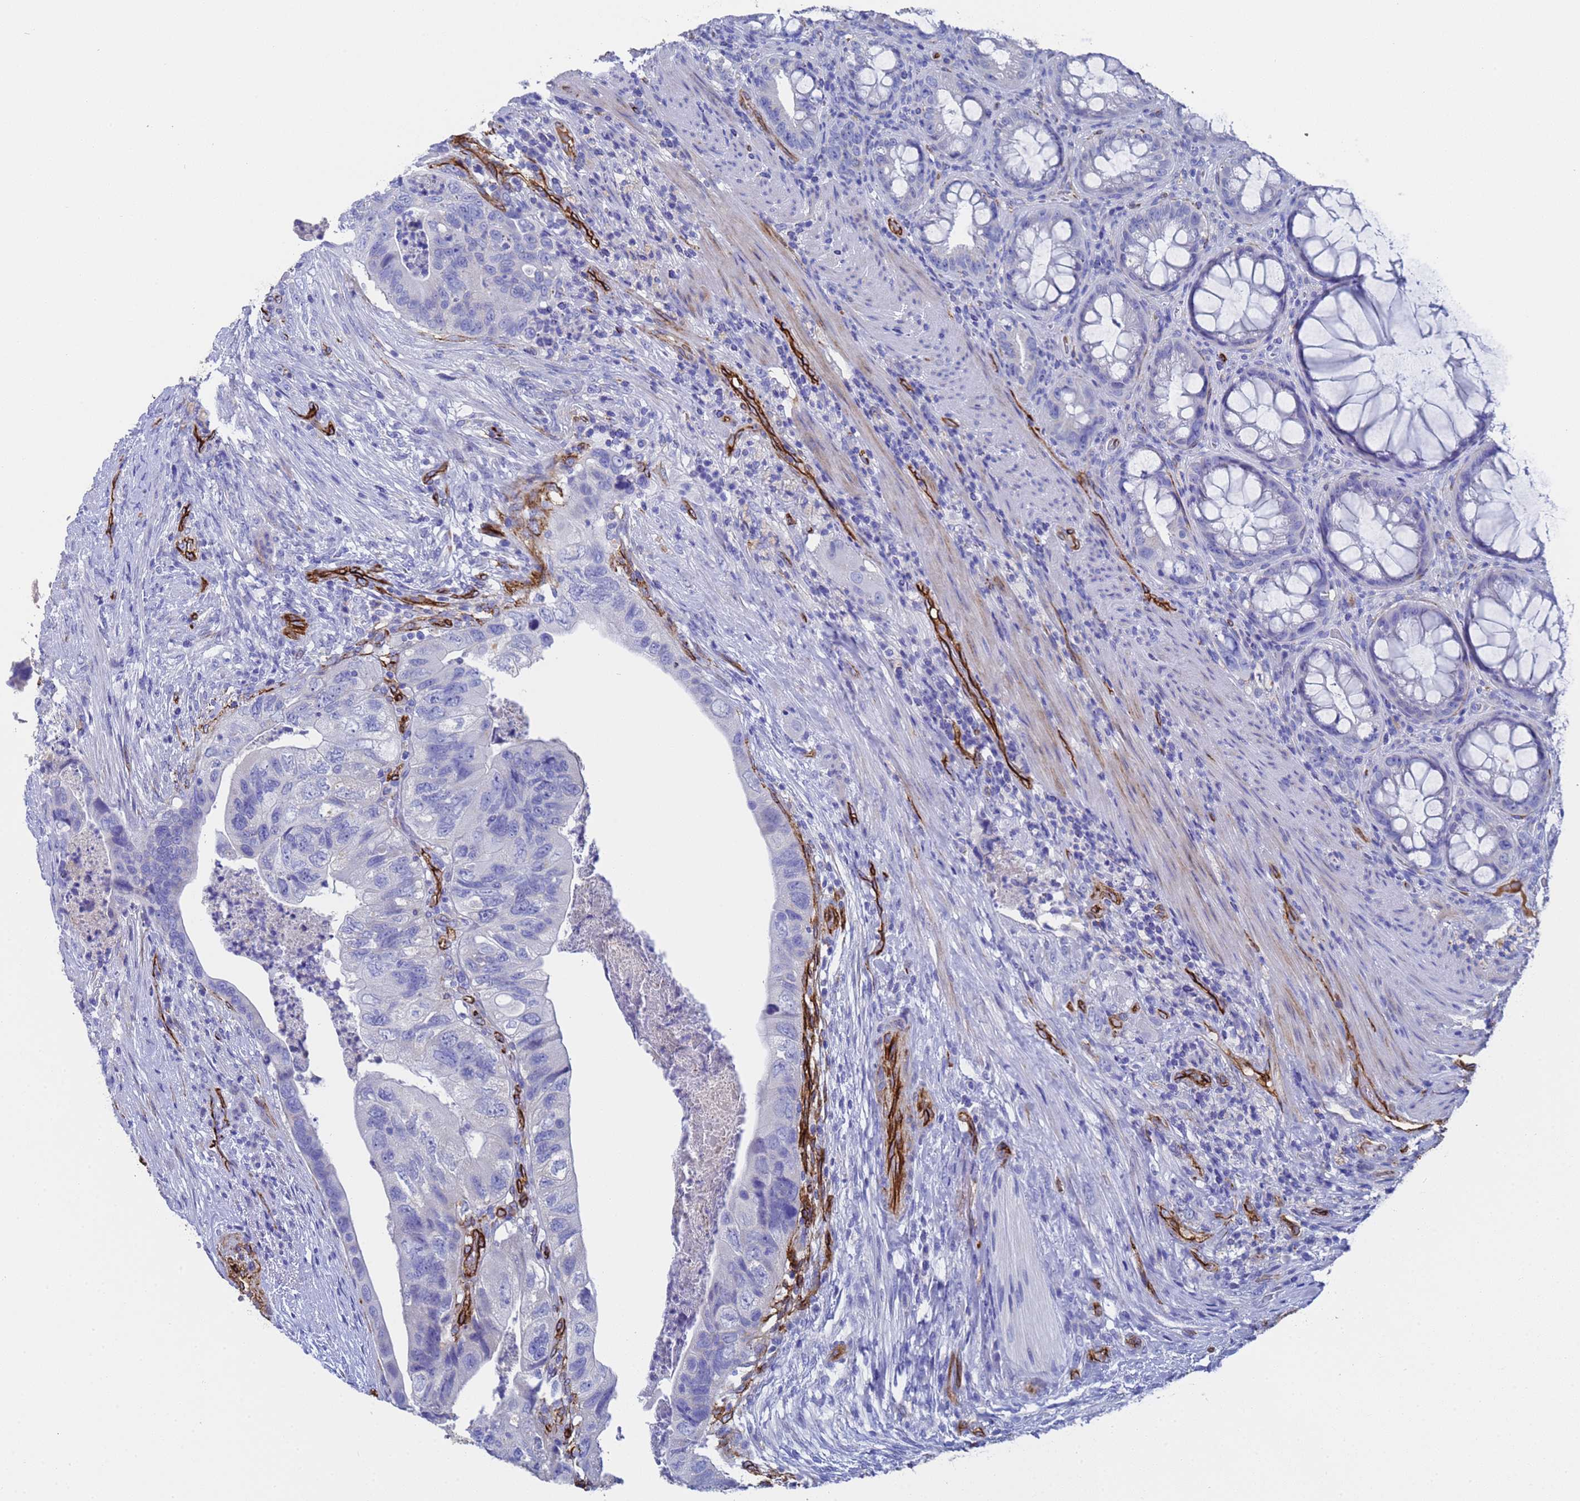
{"staining": {"intensity": "negative", "quantity": "none", "location": "none"}, "tissue": "colorectal cancer", "cell_type": "Tumor cells", "image_type": "cancer", "snomed": [{"axis": "morphology", "description": "Adenocarcinoma, NOS"}, {"axis": "topography", "description": "Rectum"}], "caption": "The histopathology image reveals no significant positivity in tumor cells of adenocarcinoma (colorectal).", "gene": "ADIPOQ", "patient": {"sex": "male", "age": 63}}